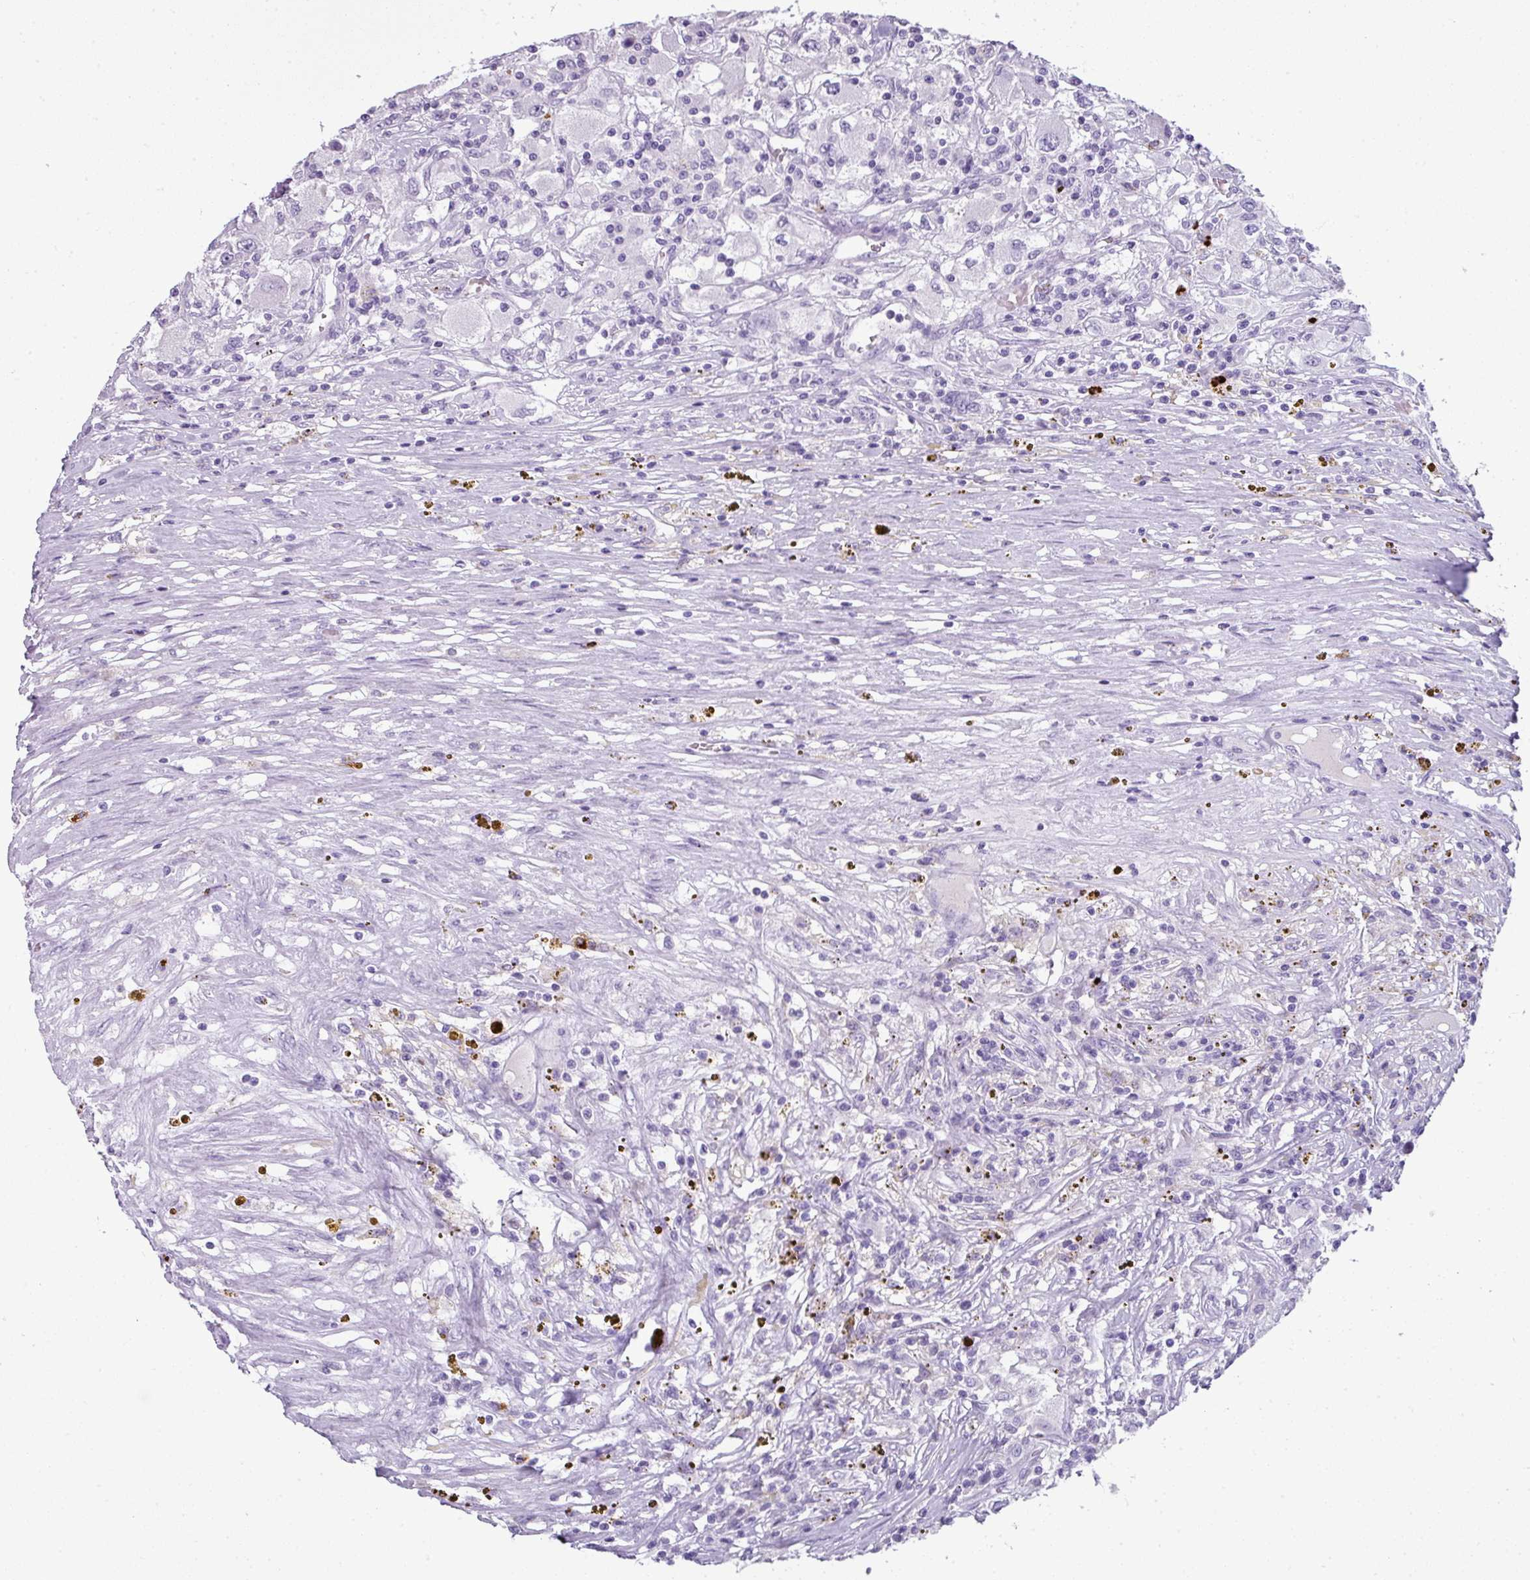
{"staining": {"intensity": "negative", "quantity": "none", "location": "none"}, "tissue": "renal cancer", "cell_type": "Tumor cells", "image_type": "cancer", "snomed": [{"axis": "morphology", "description": "Adenocarcinoma, NOS"}, {"axis": "topography", "description": "Kidney"}], "caption": "IHC photomicrograph of neoplastic tissue: renal cancer (adenocarcinoma) stained with DAB (3,3'-diaminobenzidine) displays no significant protein staining in tumor cells.", "gene": "CTSG", "patient": {"sex": "female", "age": 67}}